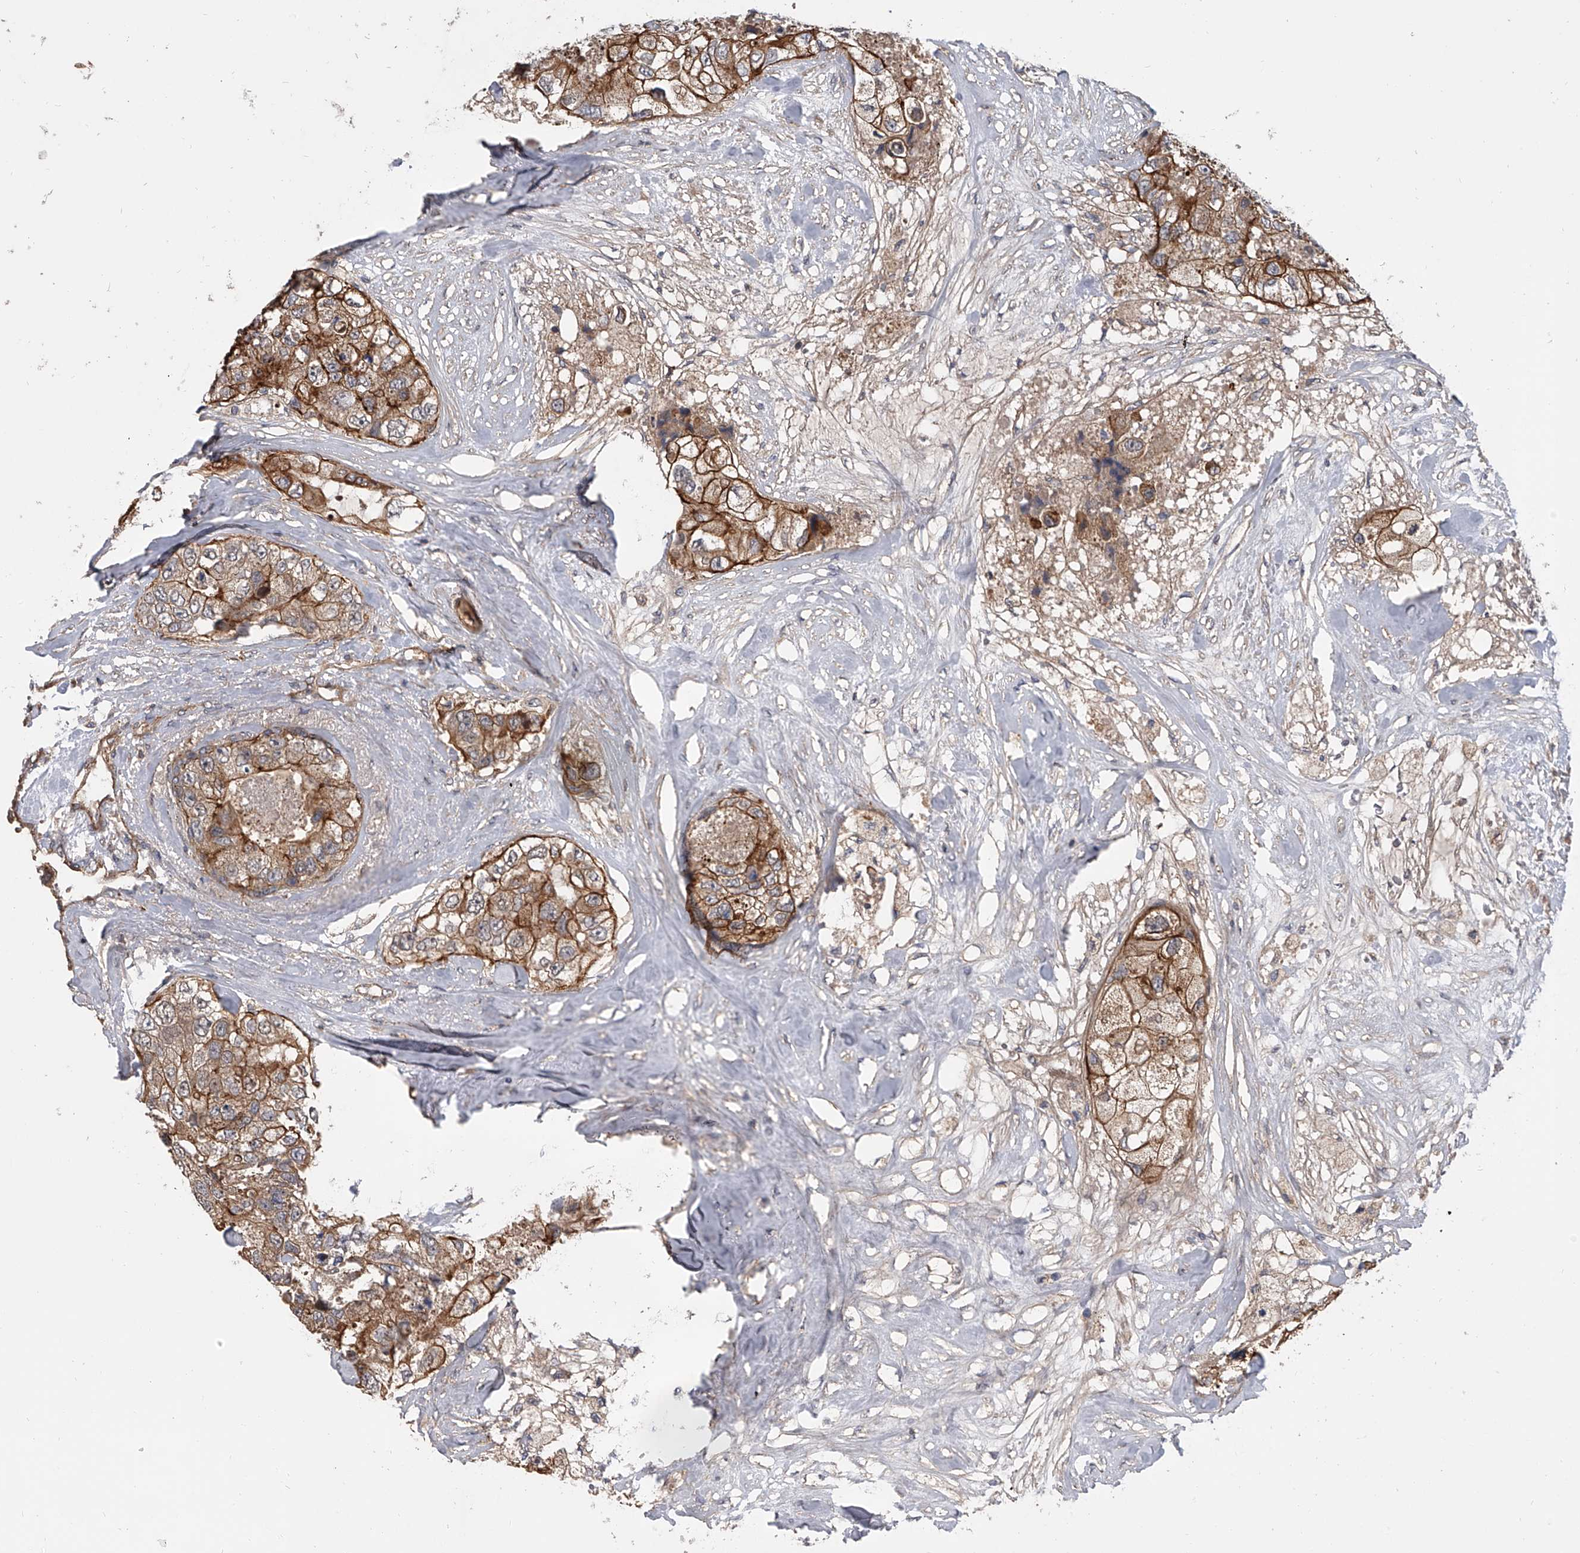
{"staining": {"intensity": "moderate", "quantity": ">75%", "location": "cytoplasmic/membranous"}, "tissue": "breast cancer", "cell_type": "Tumor cells", "image_type": "cancer", "snomed": [{"axis": "morphology", "description": "Duct carcinoma"}, {"axis": "topography", "description": "Breast"}], "caption": "Breast intraductal carcinoma was stained to show a protein in brown. There is medium levels of moderate cytoplasmic/membranous positivity in approximately >75% of tumor cells.", "gene": "USP47", "patient": {"sex": "female", "age": 62}}